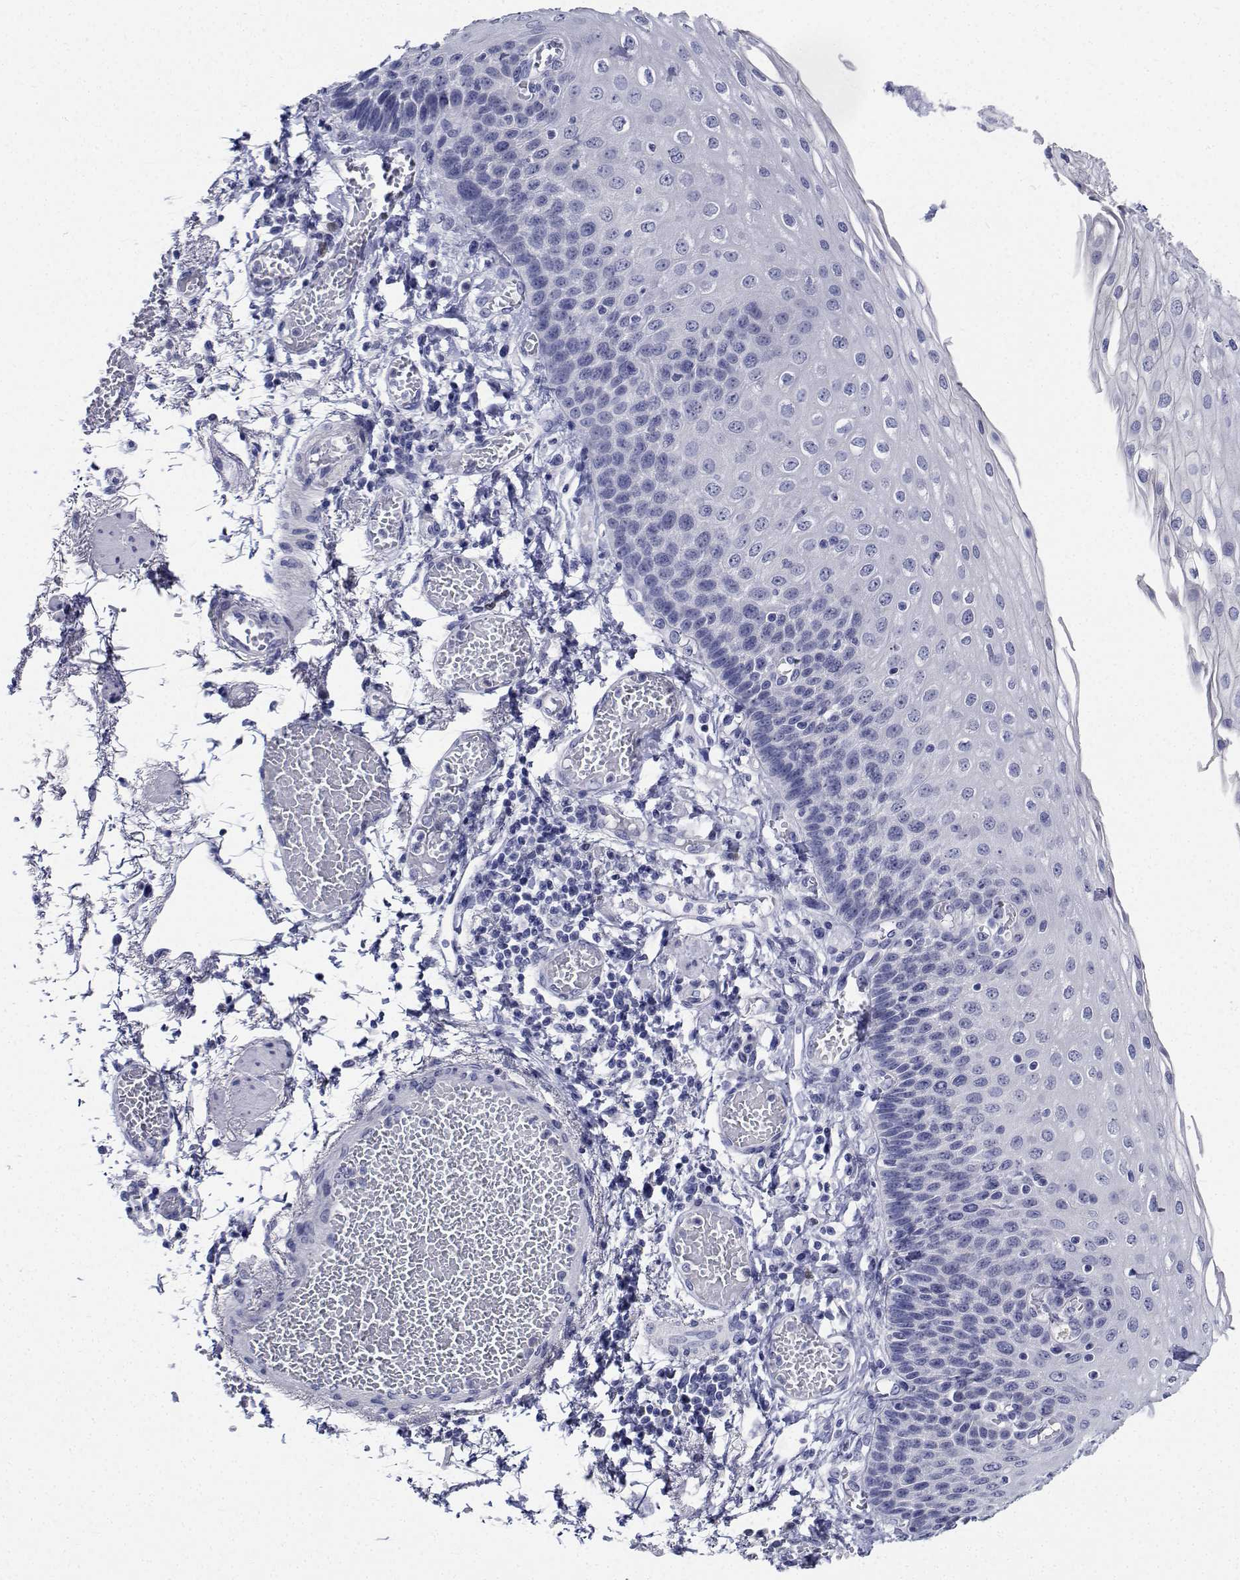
{"staining": {"intensity": "negative", "quantity": "none", "location": "none"}, "tissue": "esophagus", "cell_type": "Squamous epithelial cells", "image_type": "normal", "snomed": [{"axis": "morphology", "description": "Normal tissue, NOS"}, {"axis": "morphology", "description": "Adenocarcinoma, NOS"}, {"axis": "topography", "description": "Esophagus"}], "caption": "Protein analysis of normal esophagus exhibits no significant positivity in squamous epithelial cells.", "gene": "PLXNA4", "patient": {"sex": "male", "age": 81}}